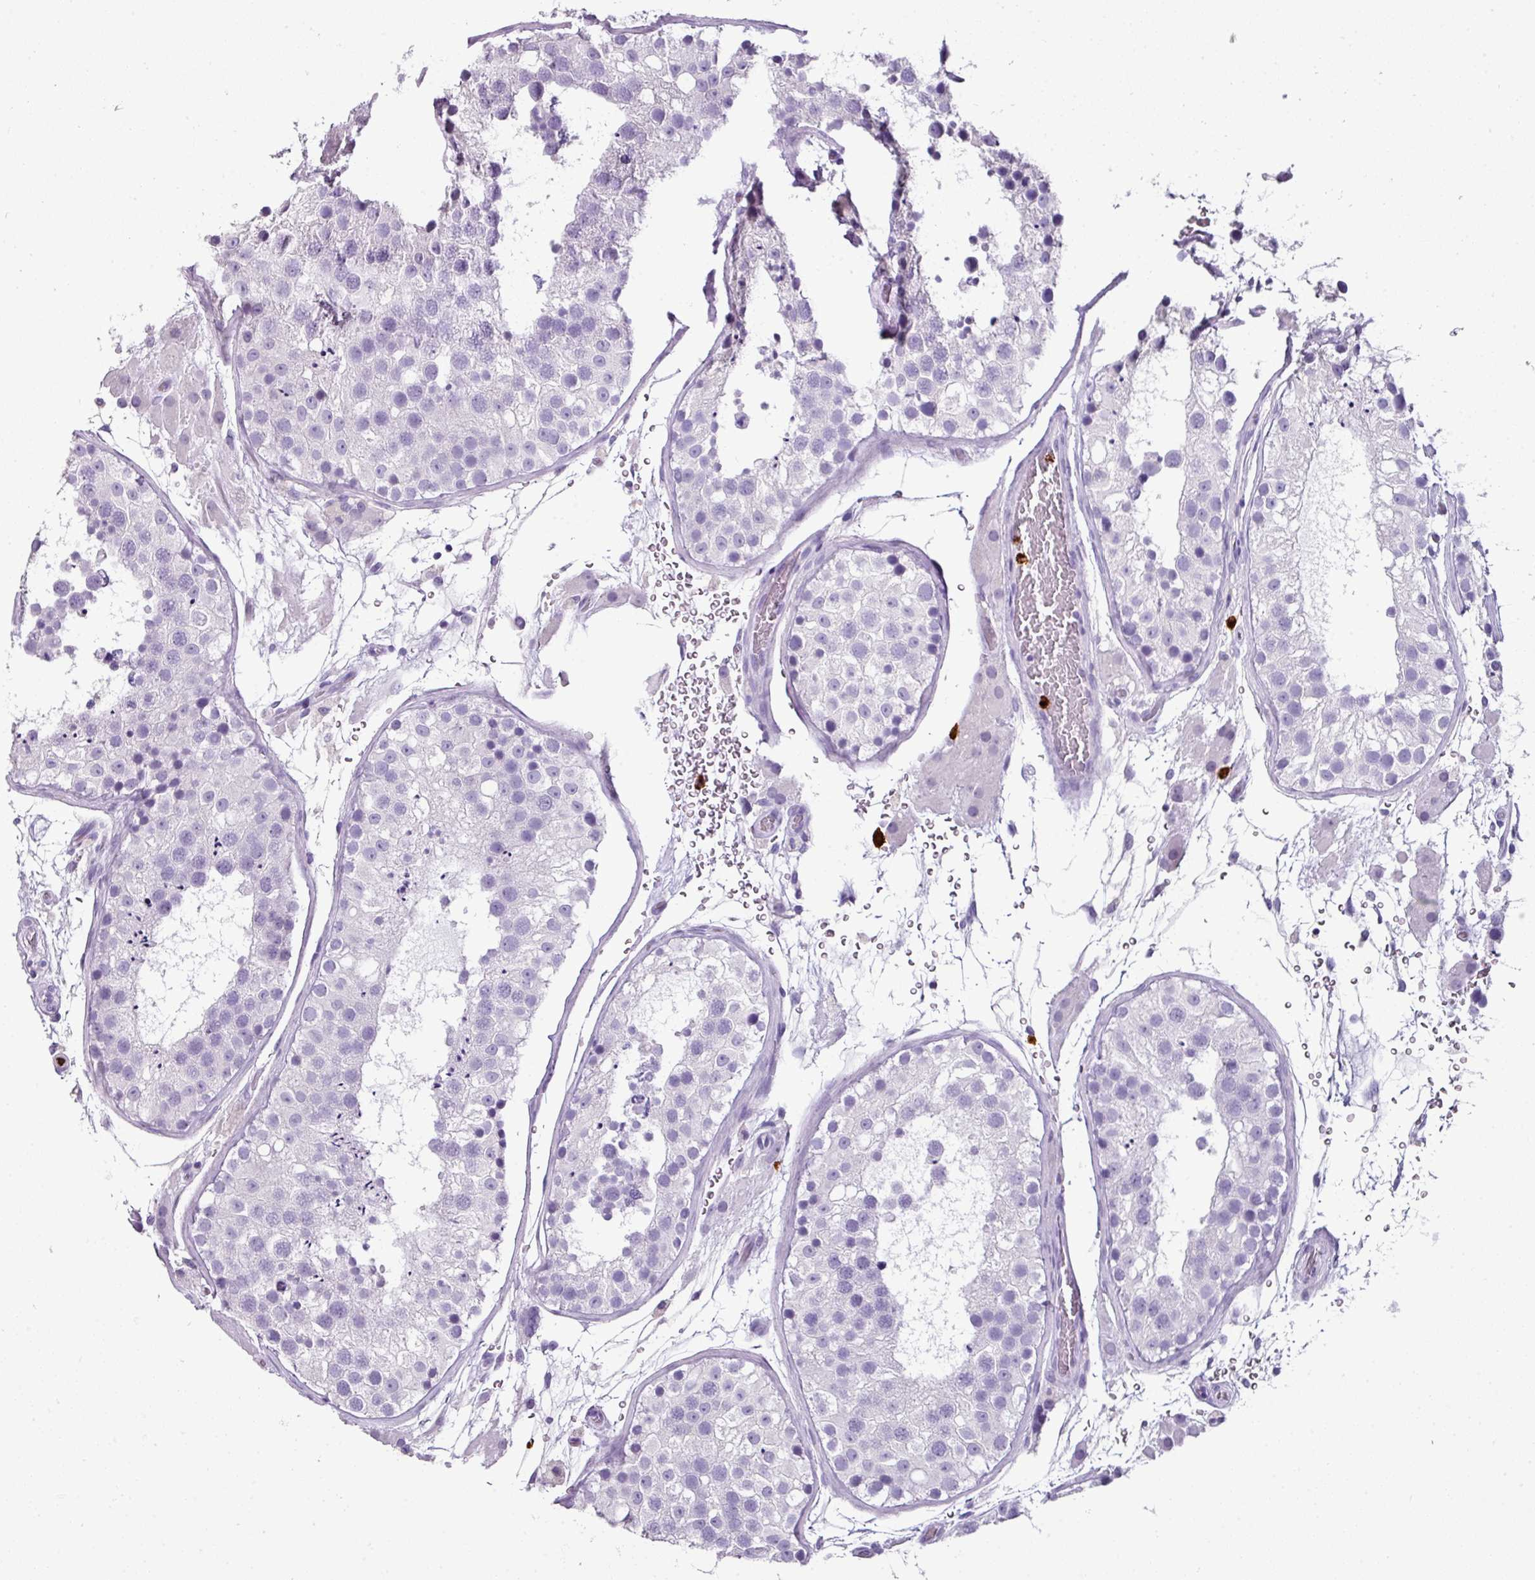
{"staining": {"intensity": "negative", "quantity": "none", "location": "none"}, "tissue": "testis", "cell_type": "Cells in seminiferous ducts", "image_type": "normal", "snomed": [{"axis": "morphology", "description": "Normal tissue, NOS"}, {"axis": "topography", "description": "Testis"}], "caption": "This micrograph is of benign testis stained with immunohistochemistry (IHC) to label a protein in brown with the nuclei are counter-stained blue. There is no positivity in cells in seminiferous ducts.", "gene": "CTSG", "patient": {"sex": "male", "age": 26}}